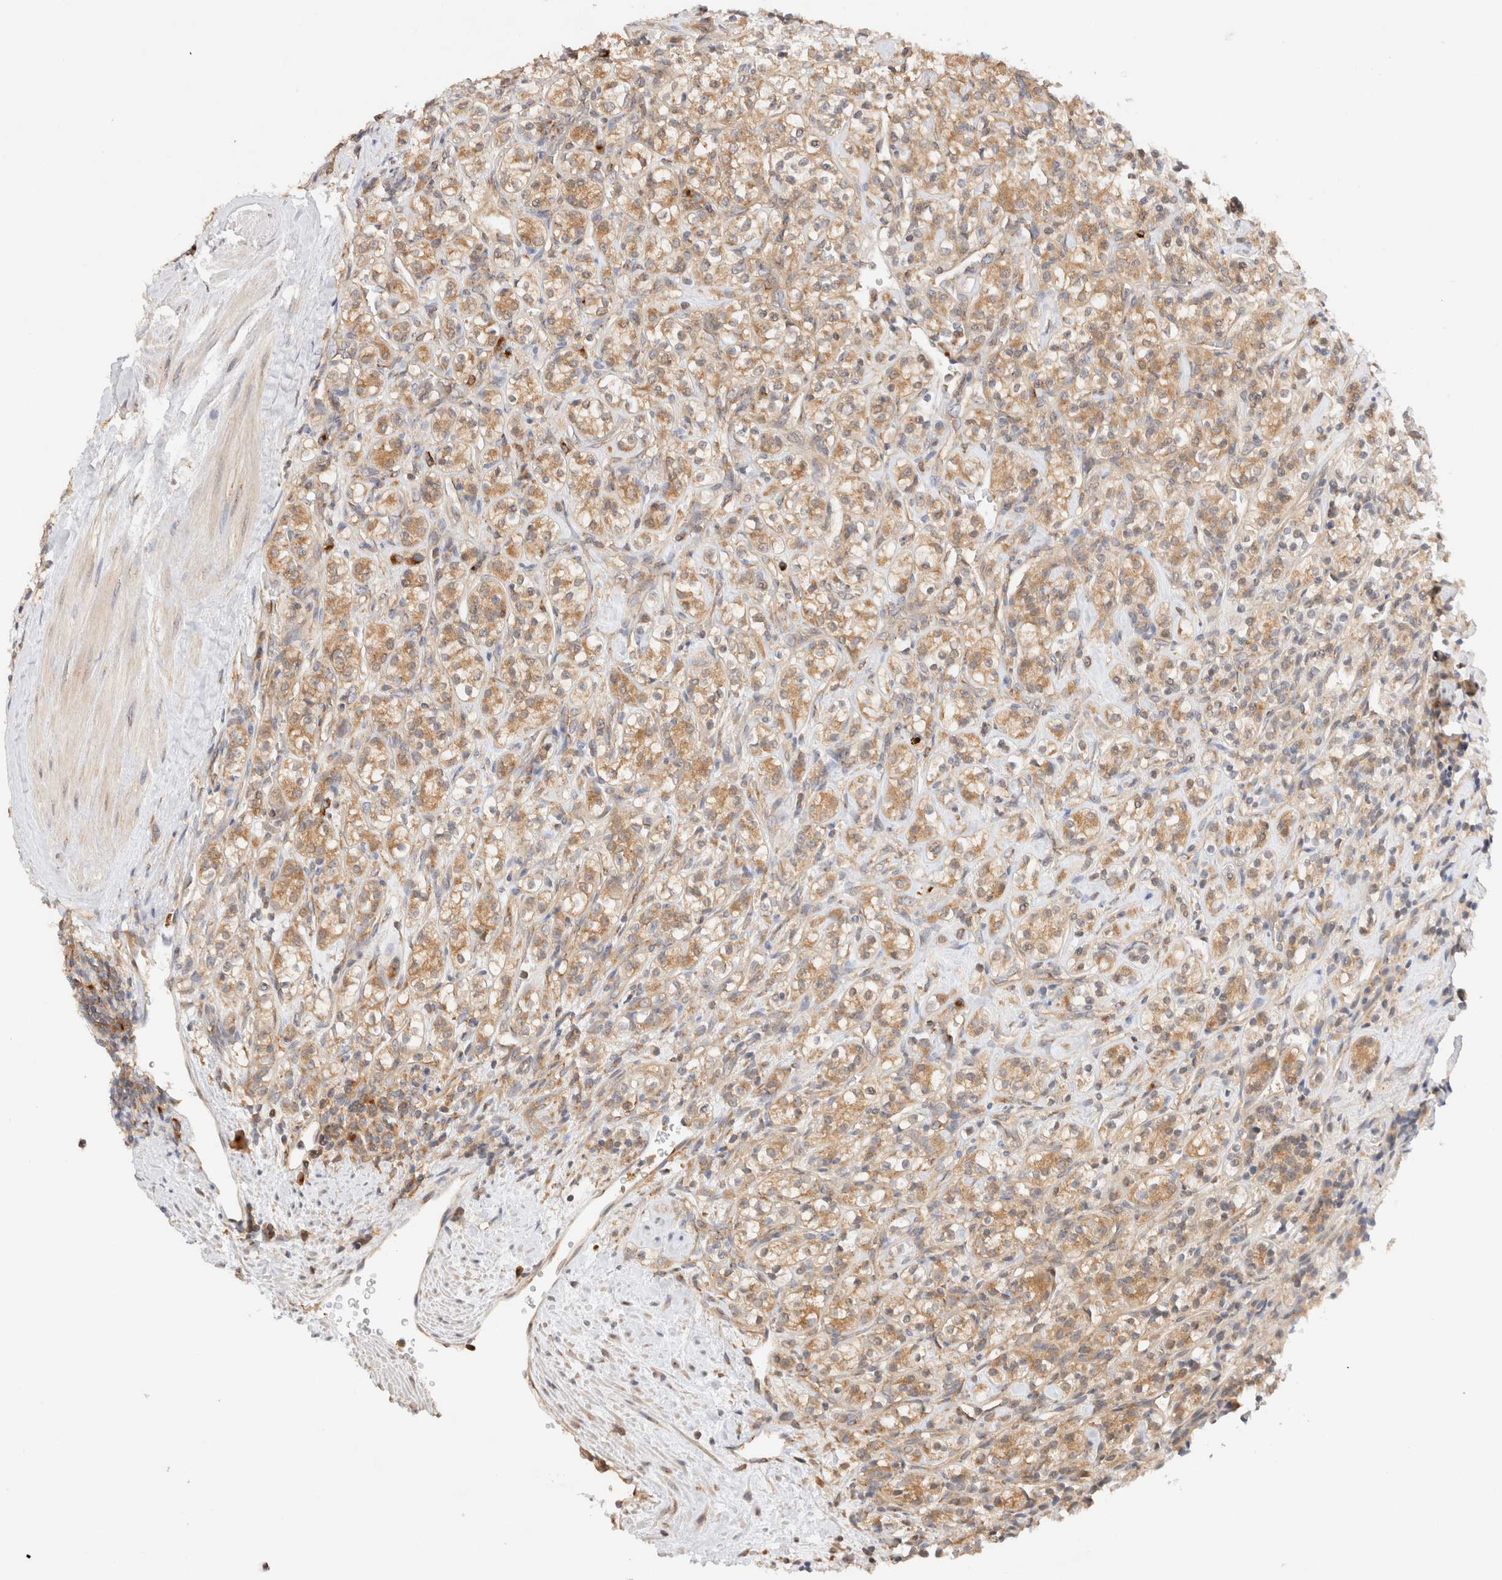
{"staining": {"intensity": "moderate", "quantity": ">75%", "location": "cytoplasmic/membranous"}, "tissue": "renal cancer", "cell_type": "Tumor cells", "image_type": "cancer", "snomed": [{"axis": "morphology", "description": "Adenocarcinoma, NOS"}, {"axis": "topography", "description": "Kidney"}], "caption": "Protein staining of renal cancer tissue shows moderate cytoplasmic/membranous staining in approximately >75% of tumor cells. Nuclei are stained in blue.", "gene": "RABEP1", "patient": {"sex": "male", "age": 77}}